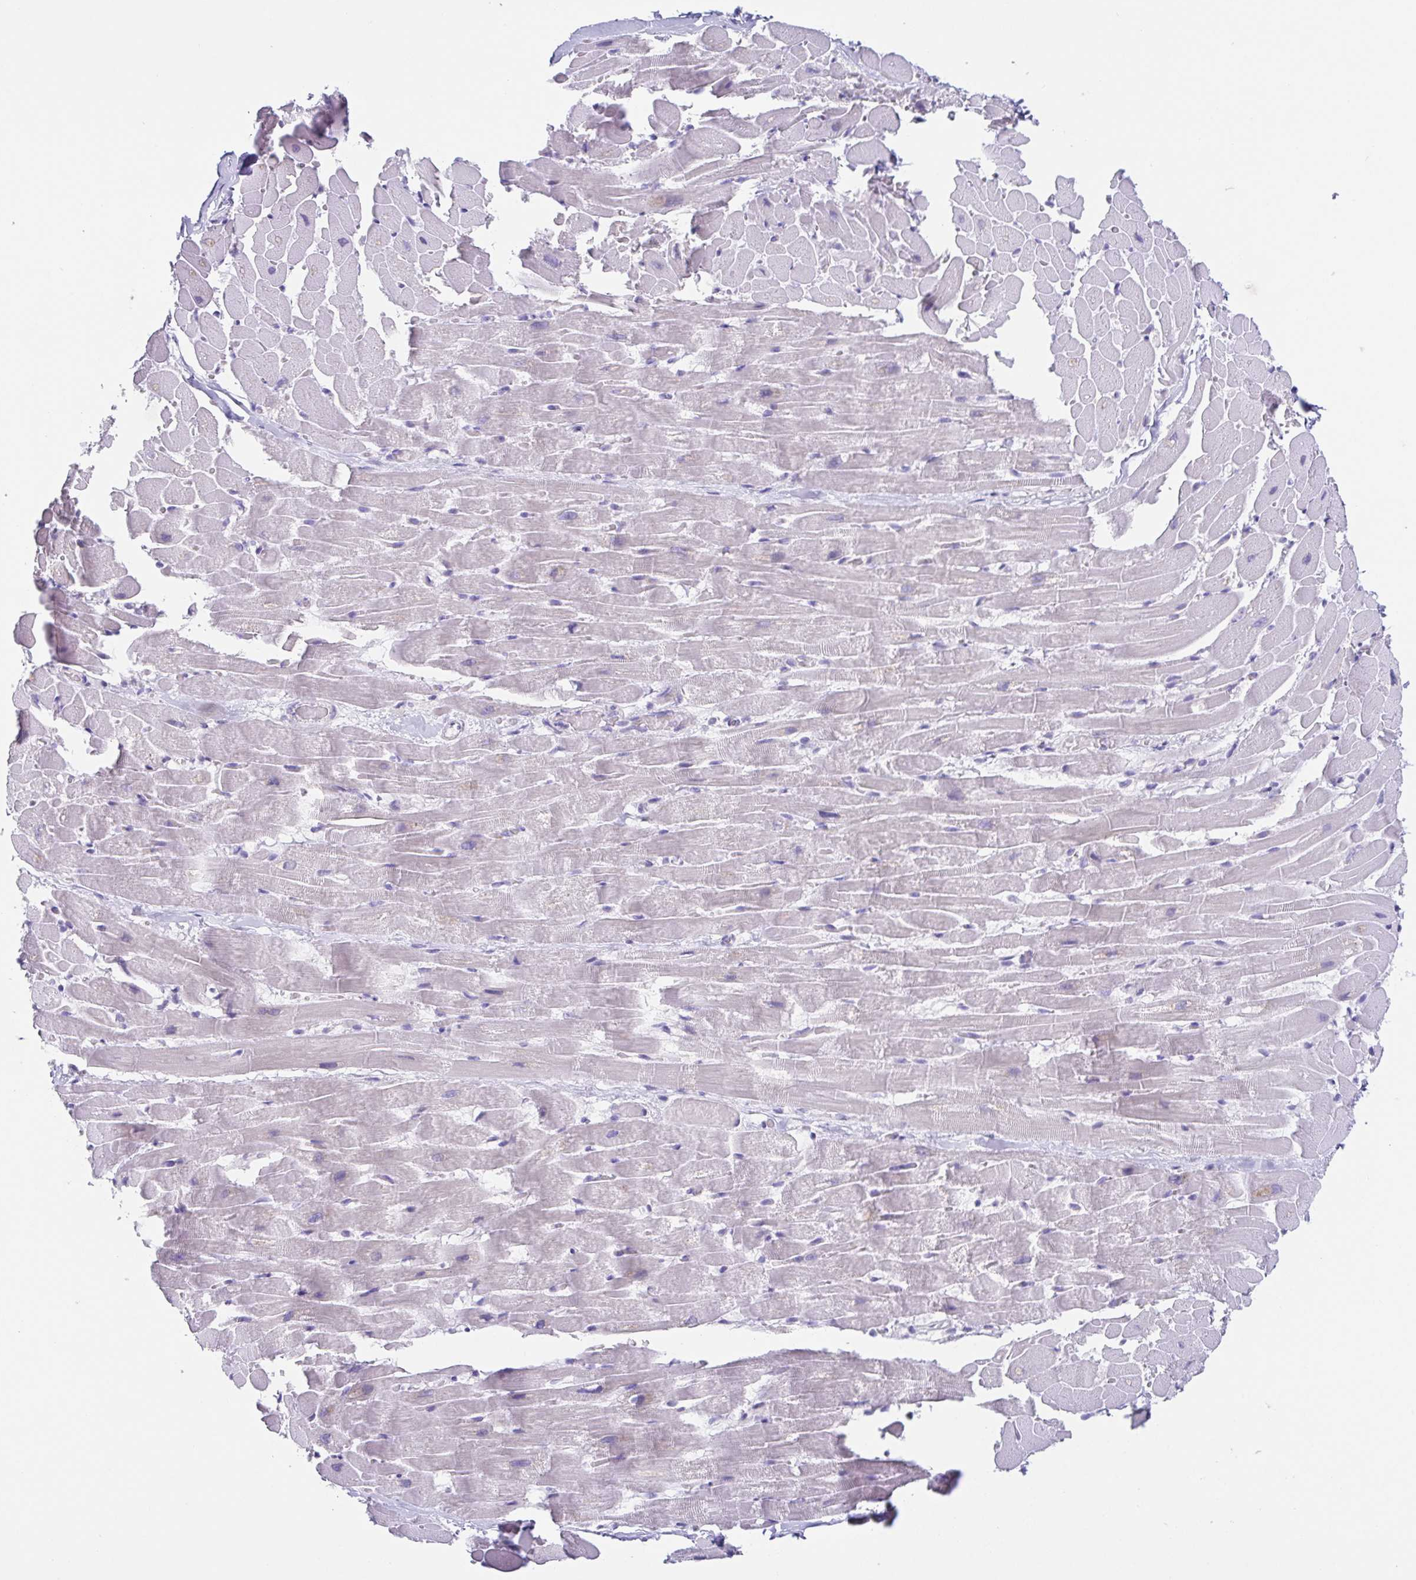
{"staining": {"intensity": "negative", "quantity": "none", "location": "none"}, "tissue": "heart muscle", "cell_type": "Cardiomyocytes", "image_type": "normal", "snomed": [{"axis": "morphology", "description": "Normal tissue, NOS"}, {"axis": "topography", "description": "Heart"}], "caption": "Immunohistochemical staining of unremarkable heart muscle reveals no significant positivity in cardiomyocytes. Nuclei are stained in blue.", "gene": "RDH11", "patient": {"sex": "male", "age": 37}}